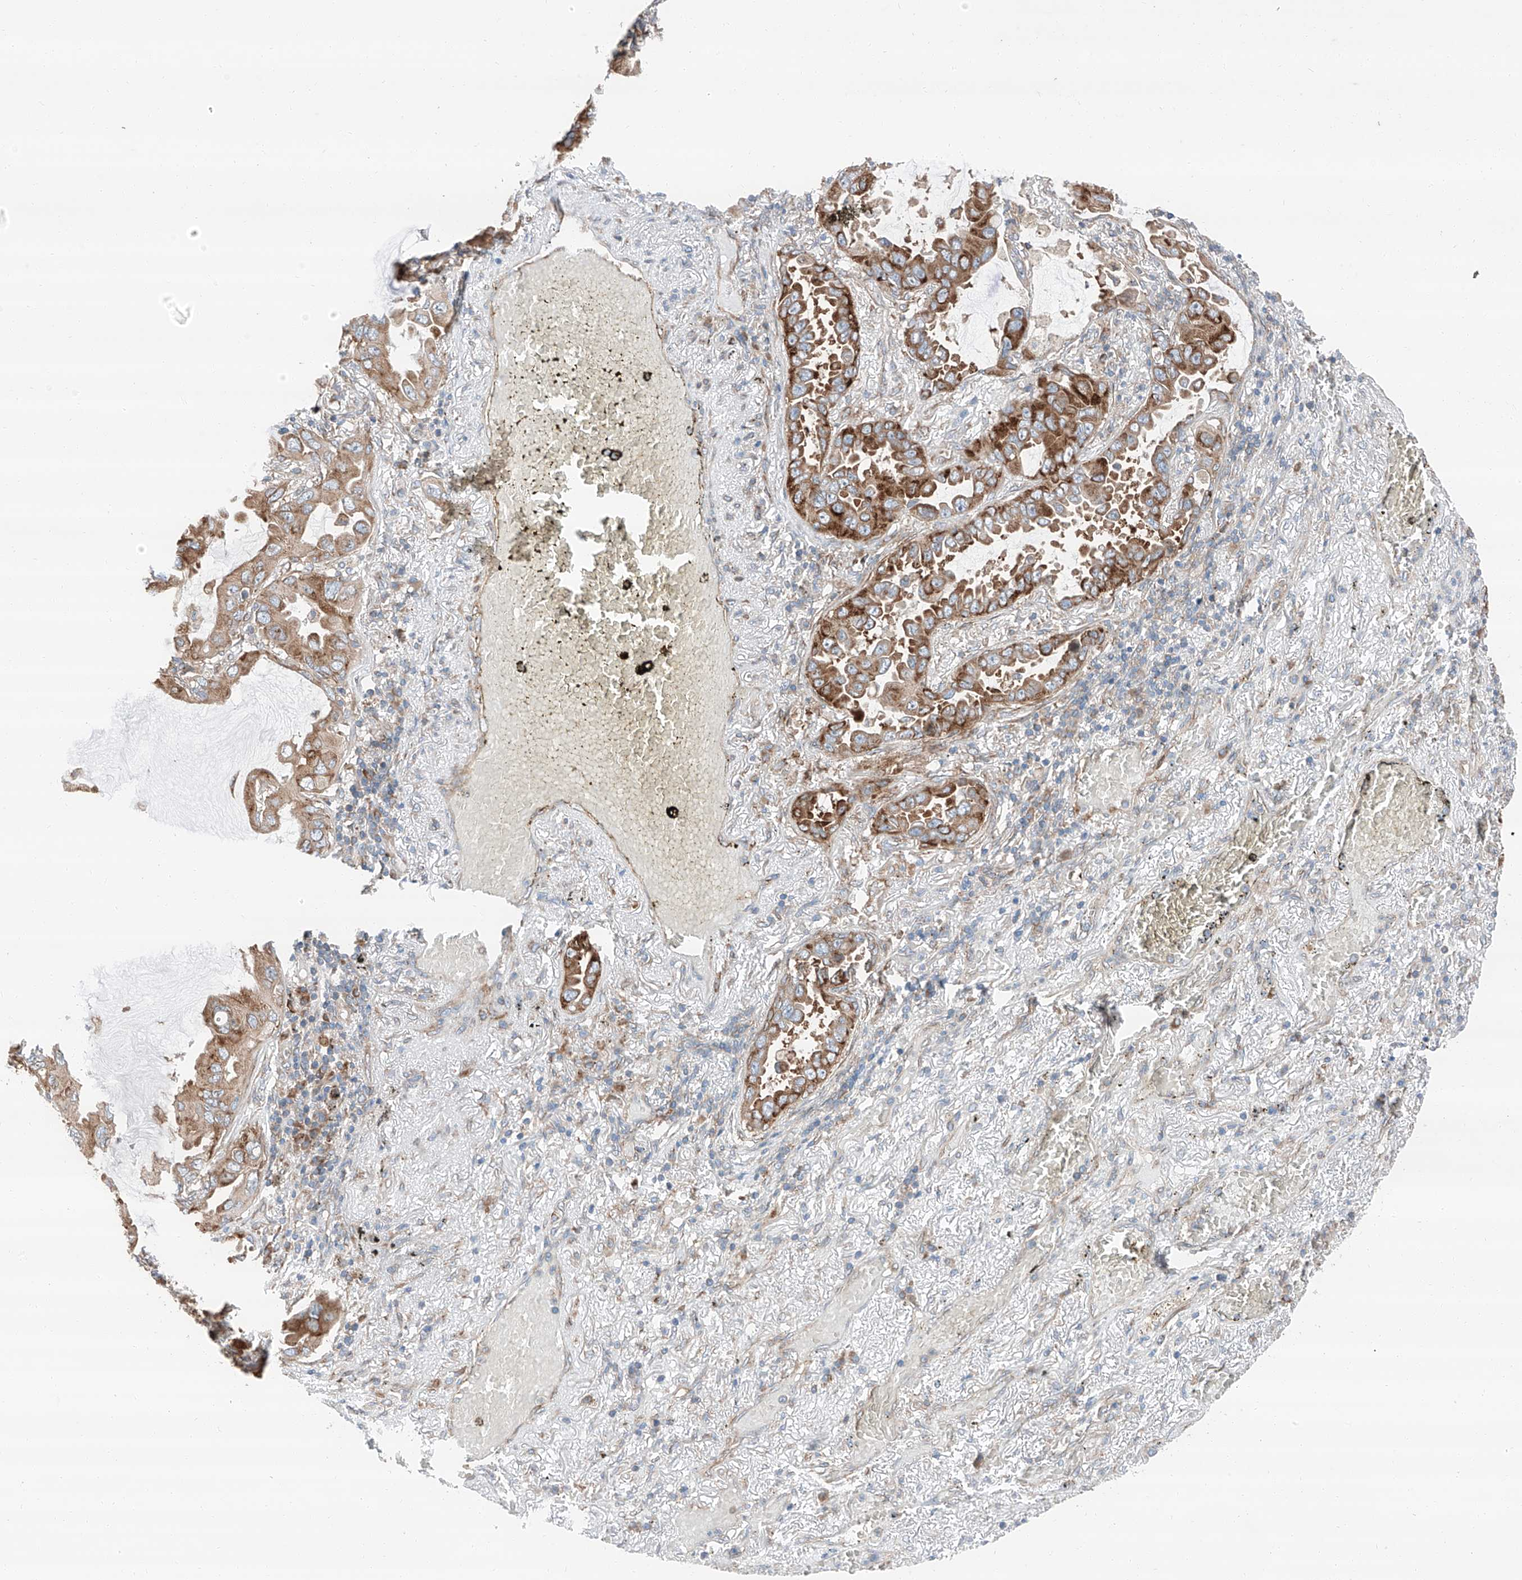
{"staining": {"intensity": "moderate", "quantity": ">75%", "location": "cytoplasmic/membranous"}, "tissue": "lung cancer", "cell_type": "Tumor cells", "image_type": "cancer", "snomed": [{"axis": "morphology", "description": "Adenocarcinoma, NOS"}, {"axis": "topography", "description": "Lung"}], "caption": "A medium amount of moderate cytoplasmic/membranous positivity is seen in approximately >75% of tumor cells in lung adenocarcinoma tissue.", "gene": "ZC3H15", "patient": {"sex": "male", "age": 64}}